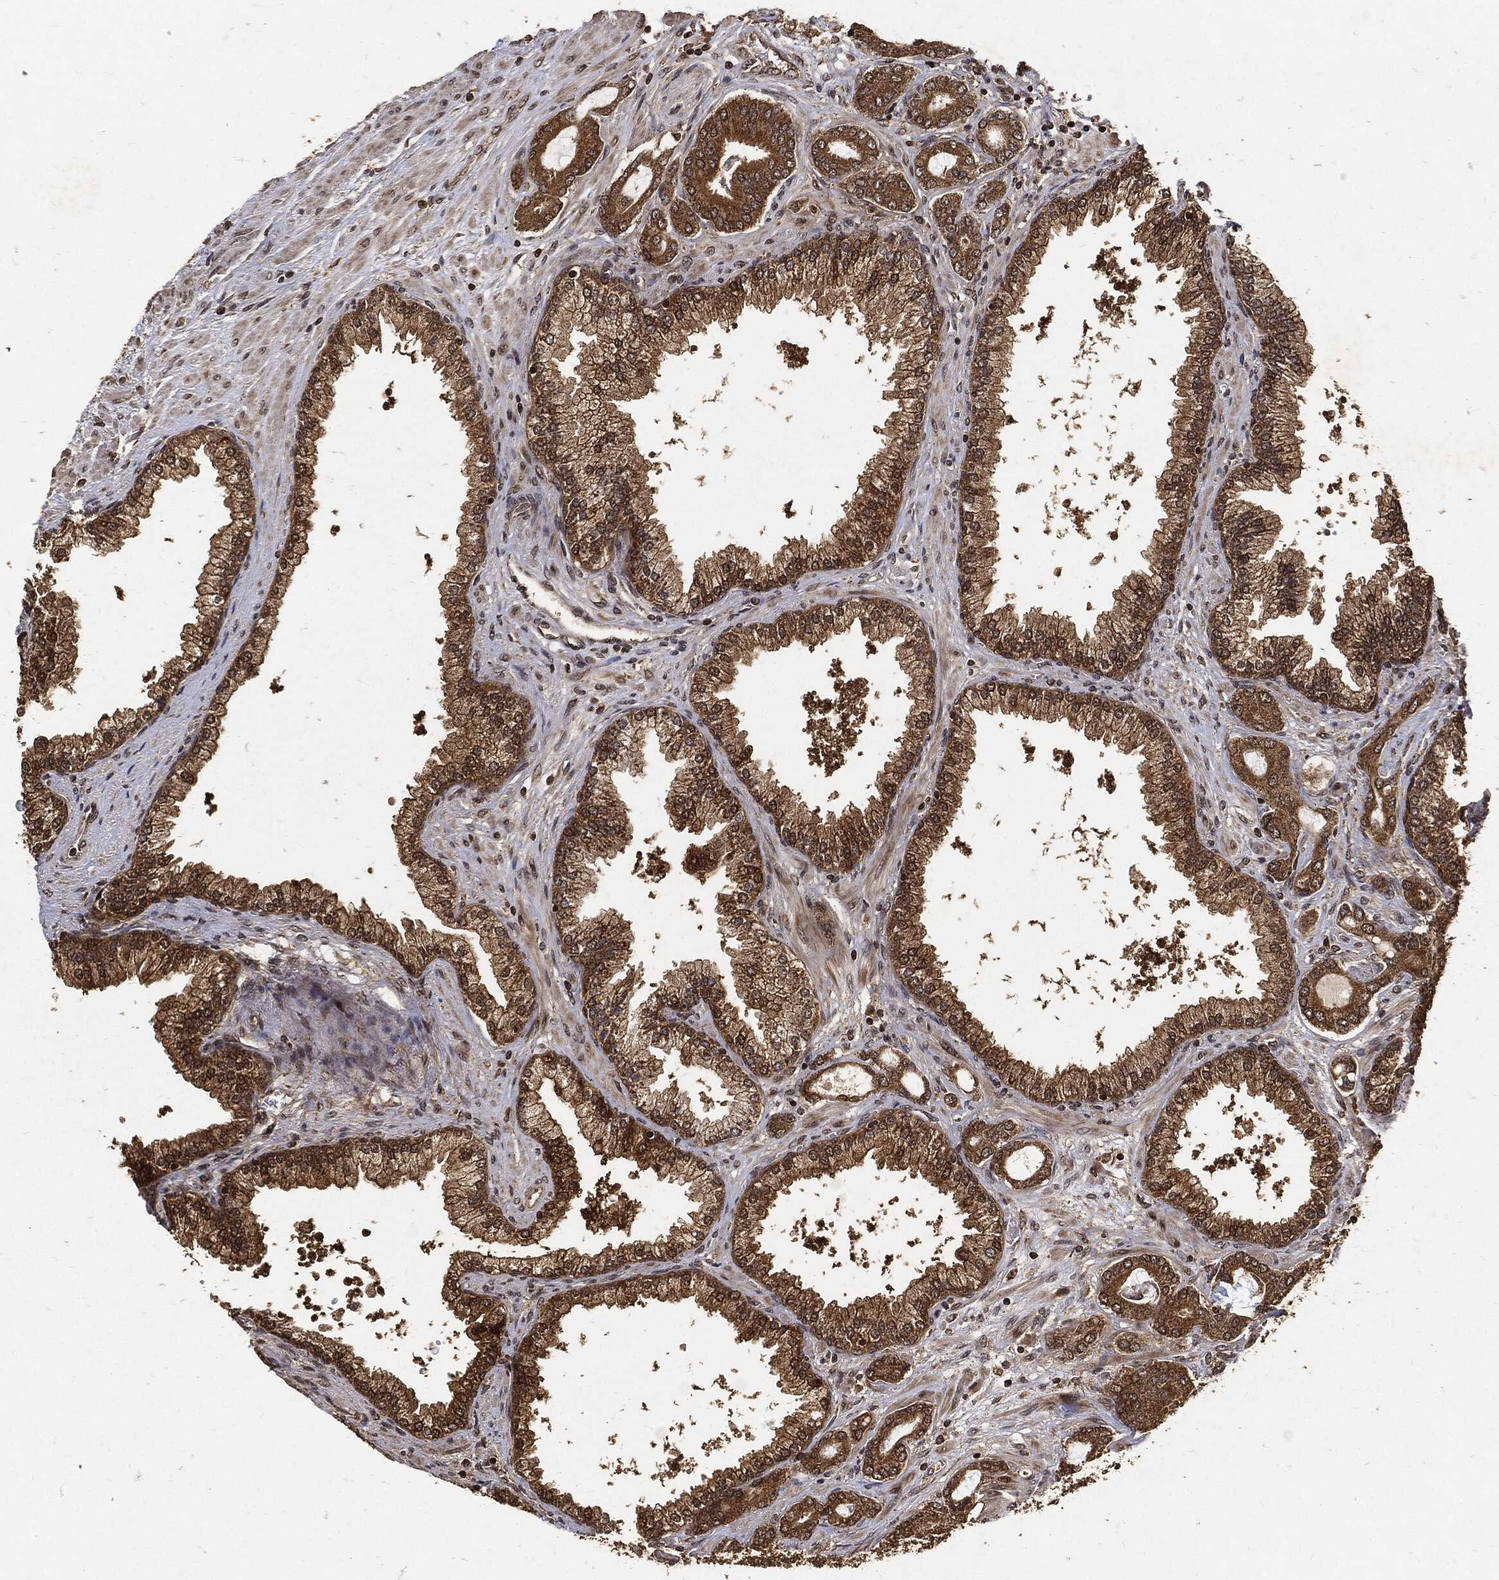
{"staining": {"intensity": "strong", "quantity": ">75%", "location": "cytoplasmic/membranous"}, "tissue": "prostate cancer", "cell_type": "Tumor cells", "image_type": "cancer", "snomed": [{"axis": "morphology", "description": "Adenocarcinoma, Low grade"}, {"axis": "topography", "description": "Prostate"}], "caption": "Tumor cells display strong cytoplasmic/membranous positivity in about >75% of cells in prostate cancer (low-grade adenocarcinoma). The staining was performed using DAB (3,3'-diaminobenzidine) to visualize the protein expression in brown, while the nuclei were stained in blue with hematoxylin (Magnification: 20x).", "gene": "ZNF226", "patient": {"sex": "male", "age": 68}}